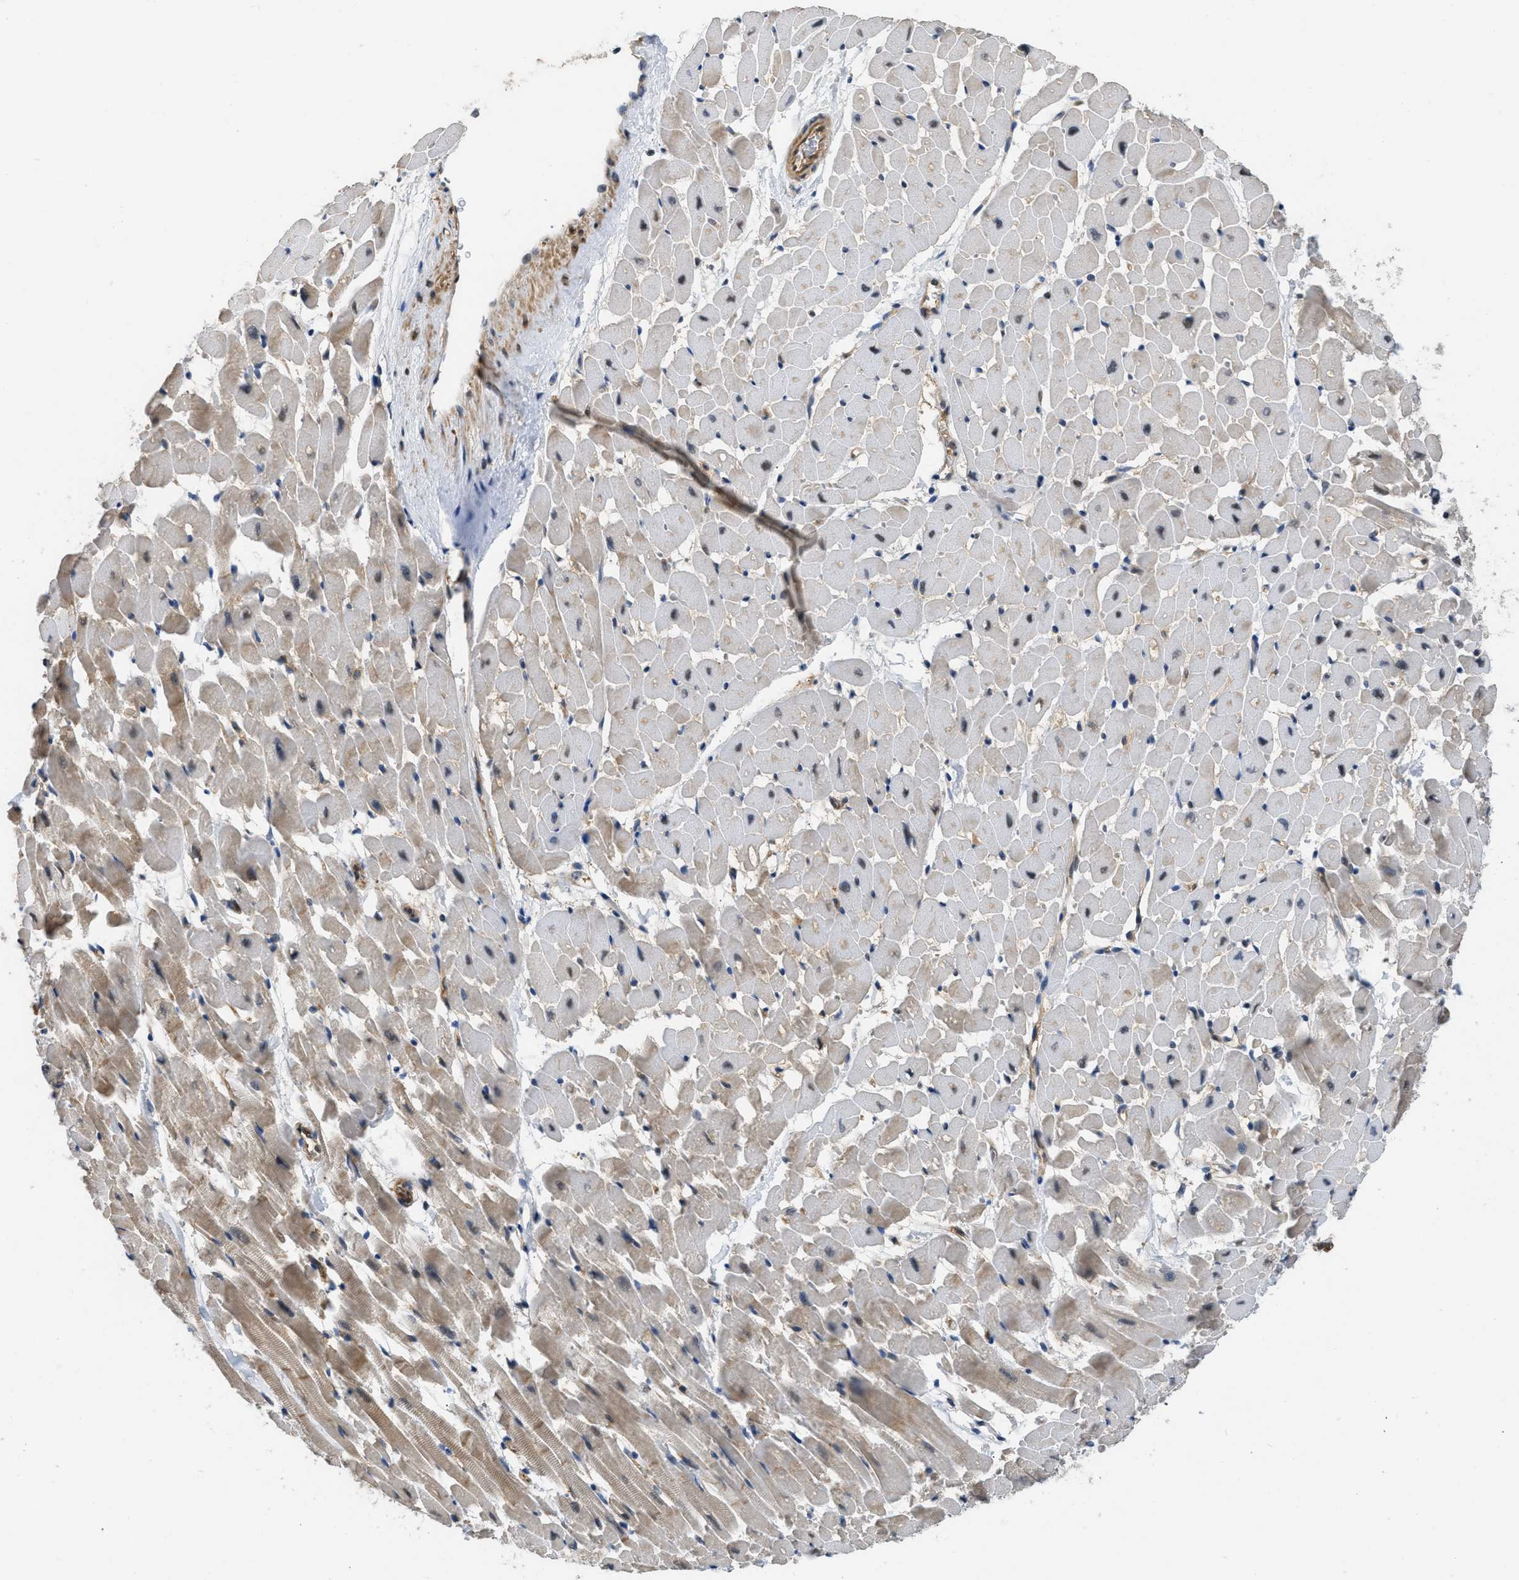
{"staining": {"intensity": "weak", "quantity": "25%-75%", "location": "cytoplasmic/membranous"}, "tissue": "heart muscle", "cell_type": "Cardiomyocytes", "image_type": "normal", "snomed": [{"axis": "morphology", "description": "Normal tissue, NOS"}, {"axis": "topography", "description": "Heart"}], "caption": "This micrograph exhibits unremarkable heart muscle stained with immunohistochemistry to label a protein in brown. The cytoplasmic/membranous of cardiomyocytes show weak positivity for the protein. Nuclei are counter-stained blue.", "gene": "TES", "patient": {"sex": "male", "age": 45}}